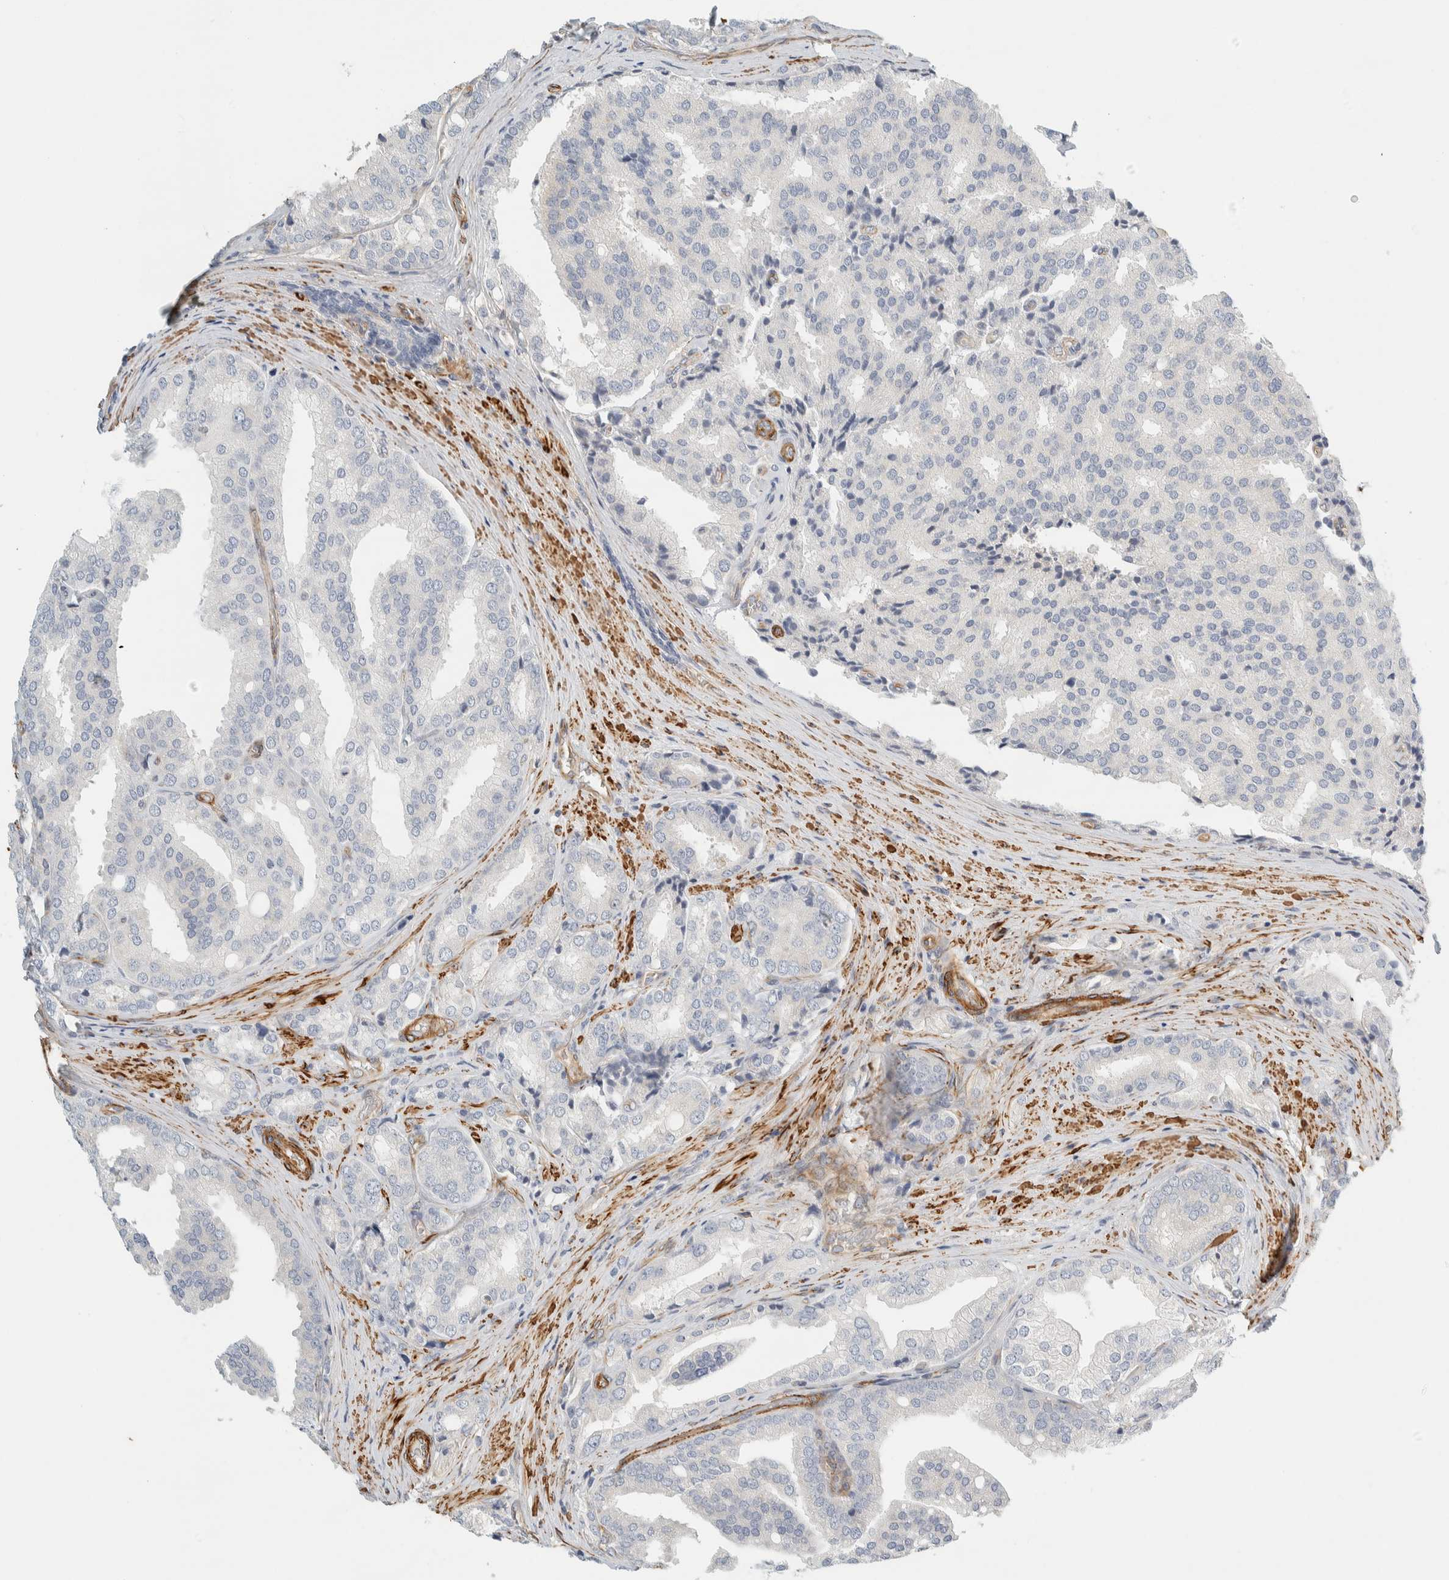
{"staining": {"intensity": "negative", "quantity": "none", "location": "none"}, "tissue": "prostate cancer", "cell_type": "Tumor cells", "image_type": "cancer", "snomed": [{"axis": "morphology", "description": "Adenocarcinoma, High grade"}, {"axis": "topography", "description": "Prostate"}], "caption": "Tumor cells show no significant protein expression in prostate cancer.", "gene": "CDR2", "patient": {"sex": "male", "age": 50}}